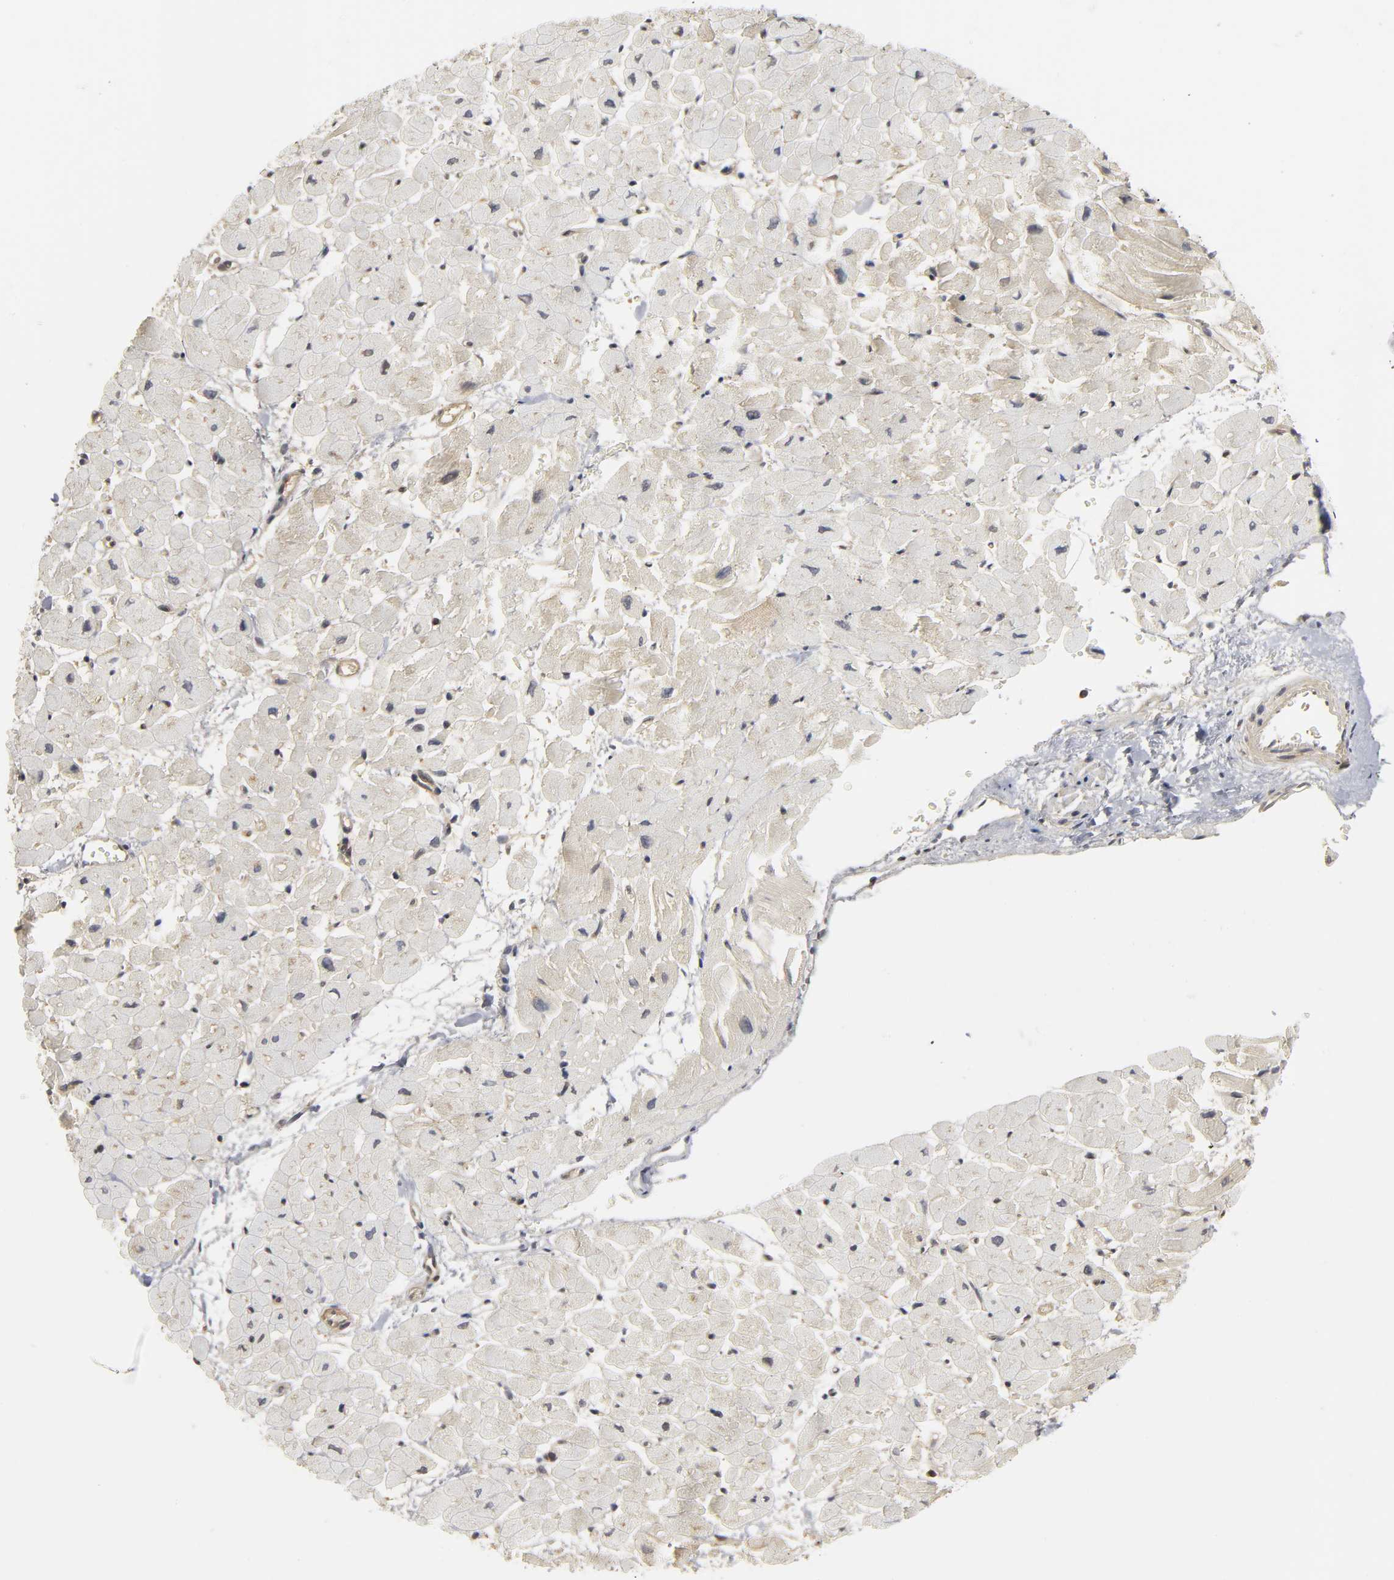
{"staining": {"intensity": "weak", "quantity": "25%-75%", "location": "cytoplasmic/membranous"}, "tissue": "heart muscle", "cell_type": "Cardiomyocytes", "image_type": "normal", "snomed": [{"axis": "morphology", "description": "Normal tissue, NOS"}, {"axis": "topography", "description": "Heart"}], "caption": "Unremarkable heart muscle was stained to show a protein in brown. There is low levels of weak cytoplasmic/membranous expression in about 25%-75% of cardiomyocytes. Ihc stains the protein of interest in brown and the nuclei are stained blue.", "gene": "PARK7", "patient": {"sex": "male", "age": 45}}